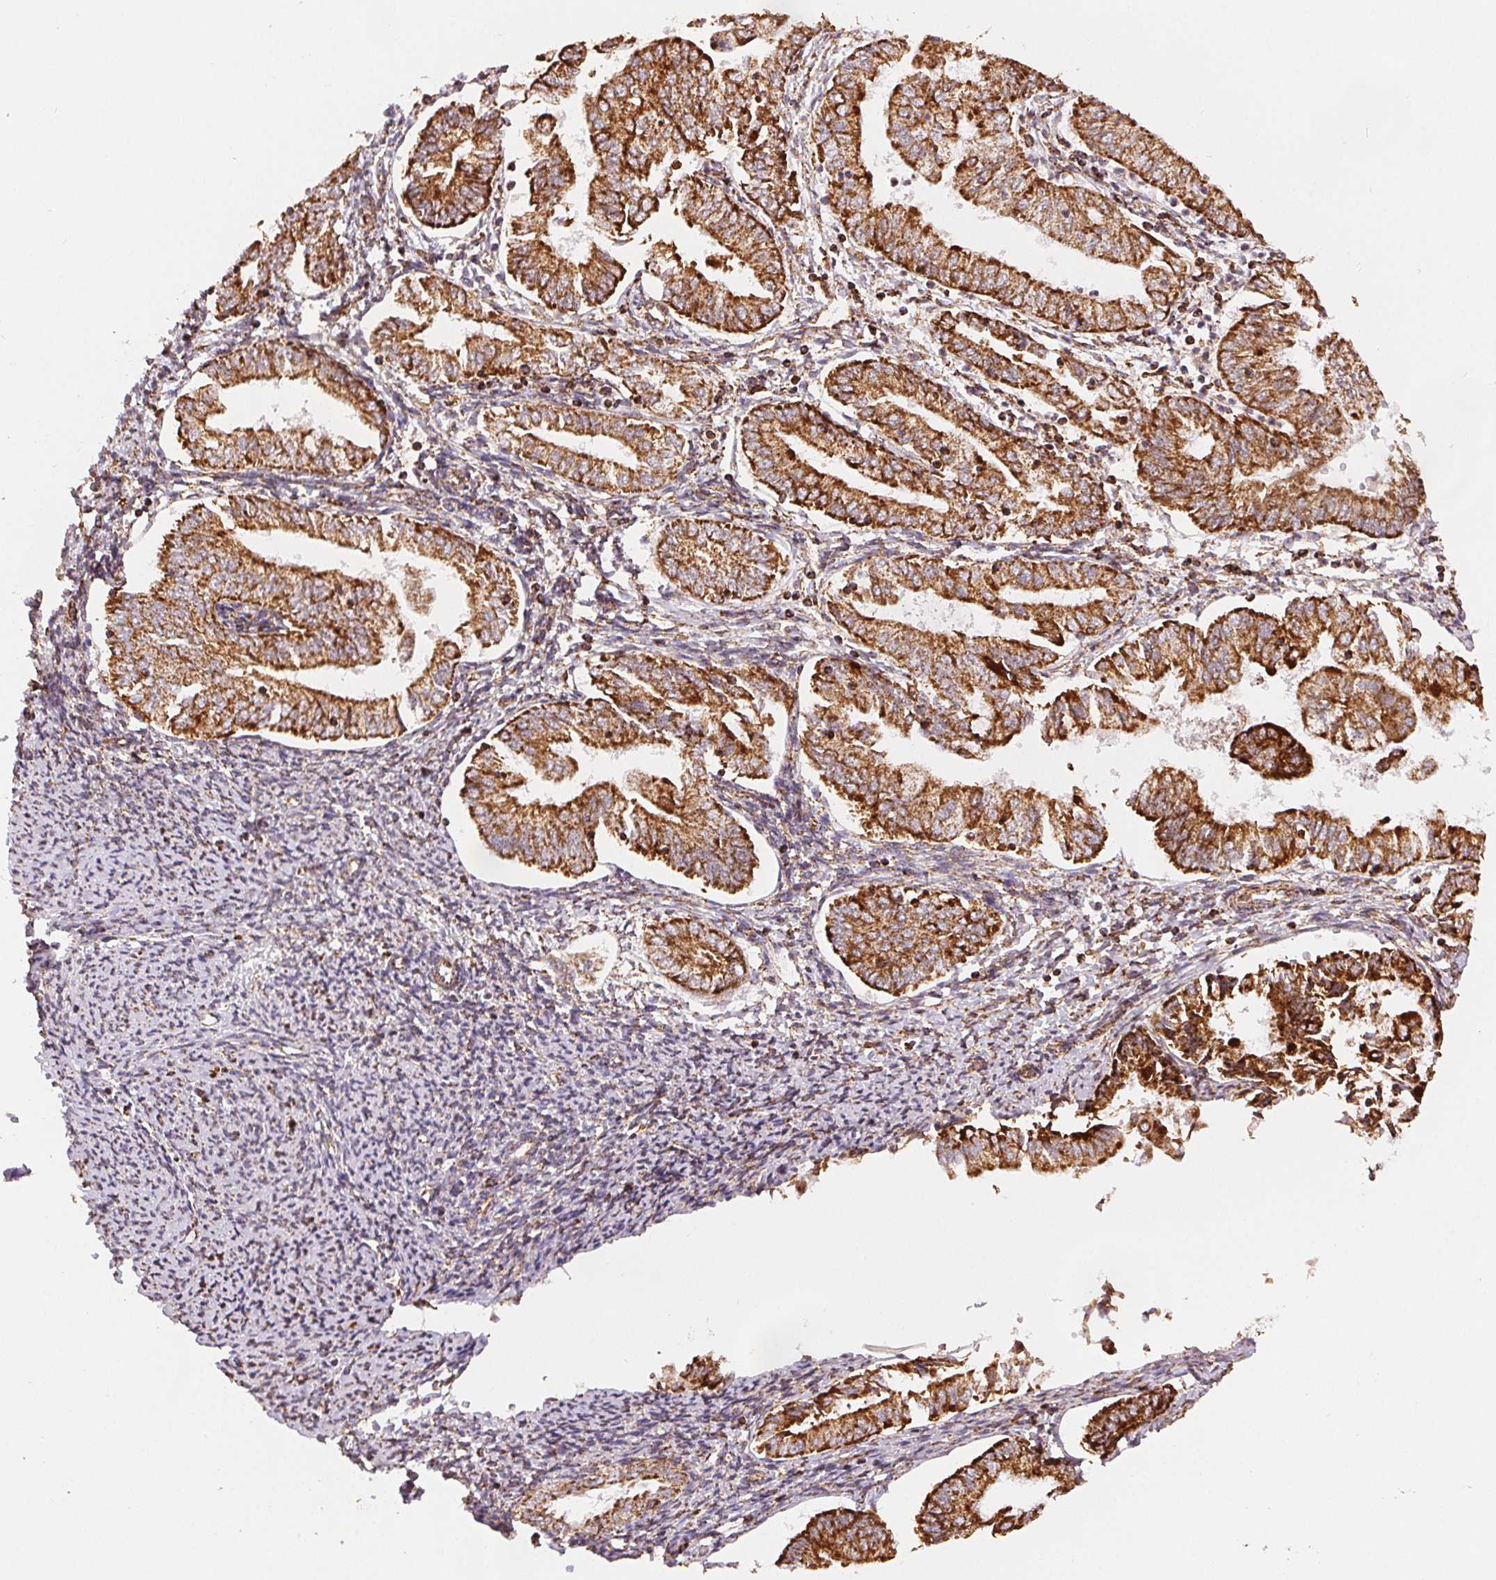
{"staining": {"intensity": "moderate", "quantity": ">75%", "location": "cytoplasmic/membranous"}, "tissue": "endometrial cancer", "cell_type": "Tumor cells", "image_type": "cancer", "snomed": [{"axis": "morphology", "description": "Adenocarcinoma, NOS"}, {"axis": "topography", "description": "Endometrium"}], "caption": "This photomicrograph displays endometrial adenocarcinoma stained with immunohistochemistry to label a protein in brown. The cytoplasmic/membranous of tumor cells show moderate positivity for the protein. Nuclei are counter-stained blue.", "gene": "SDHB", "patient": {"sex": "female", "age": 55}}